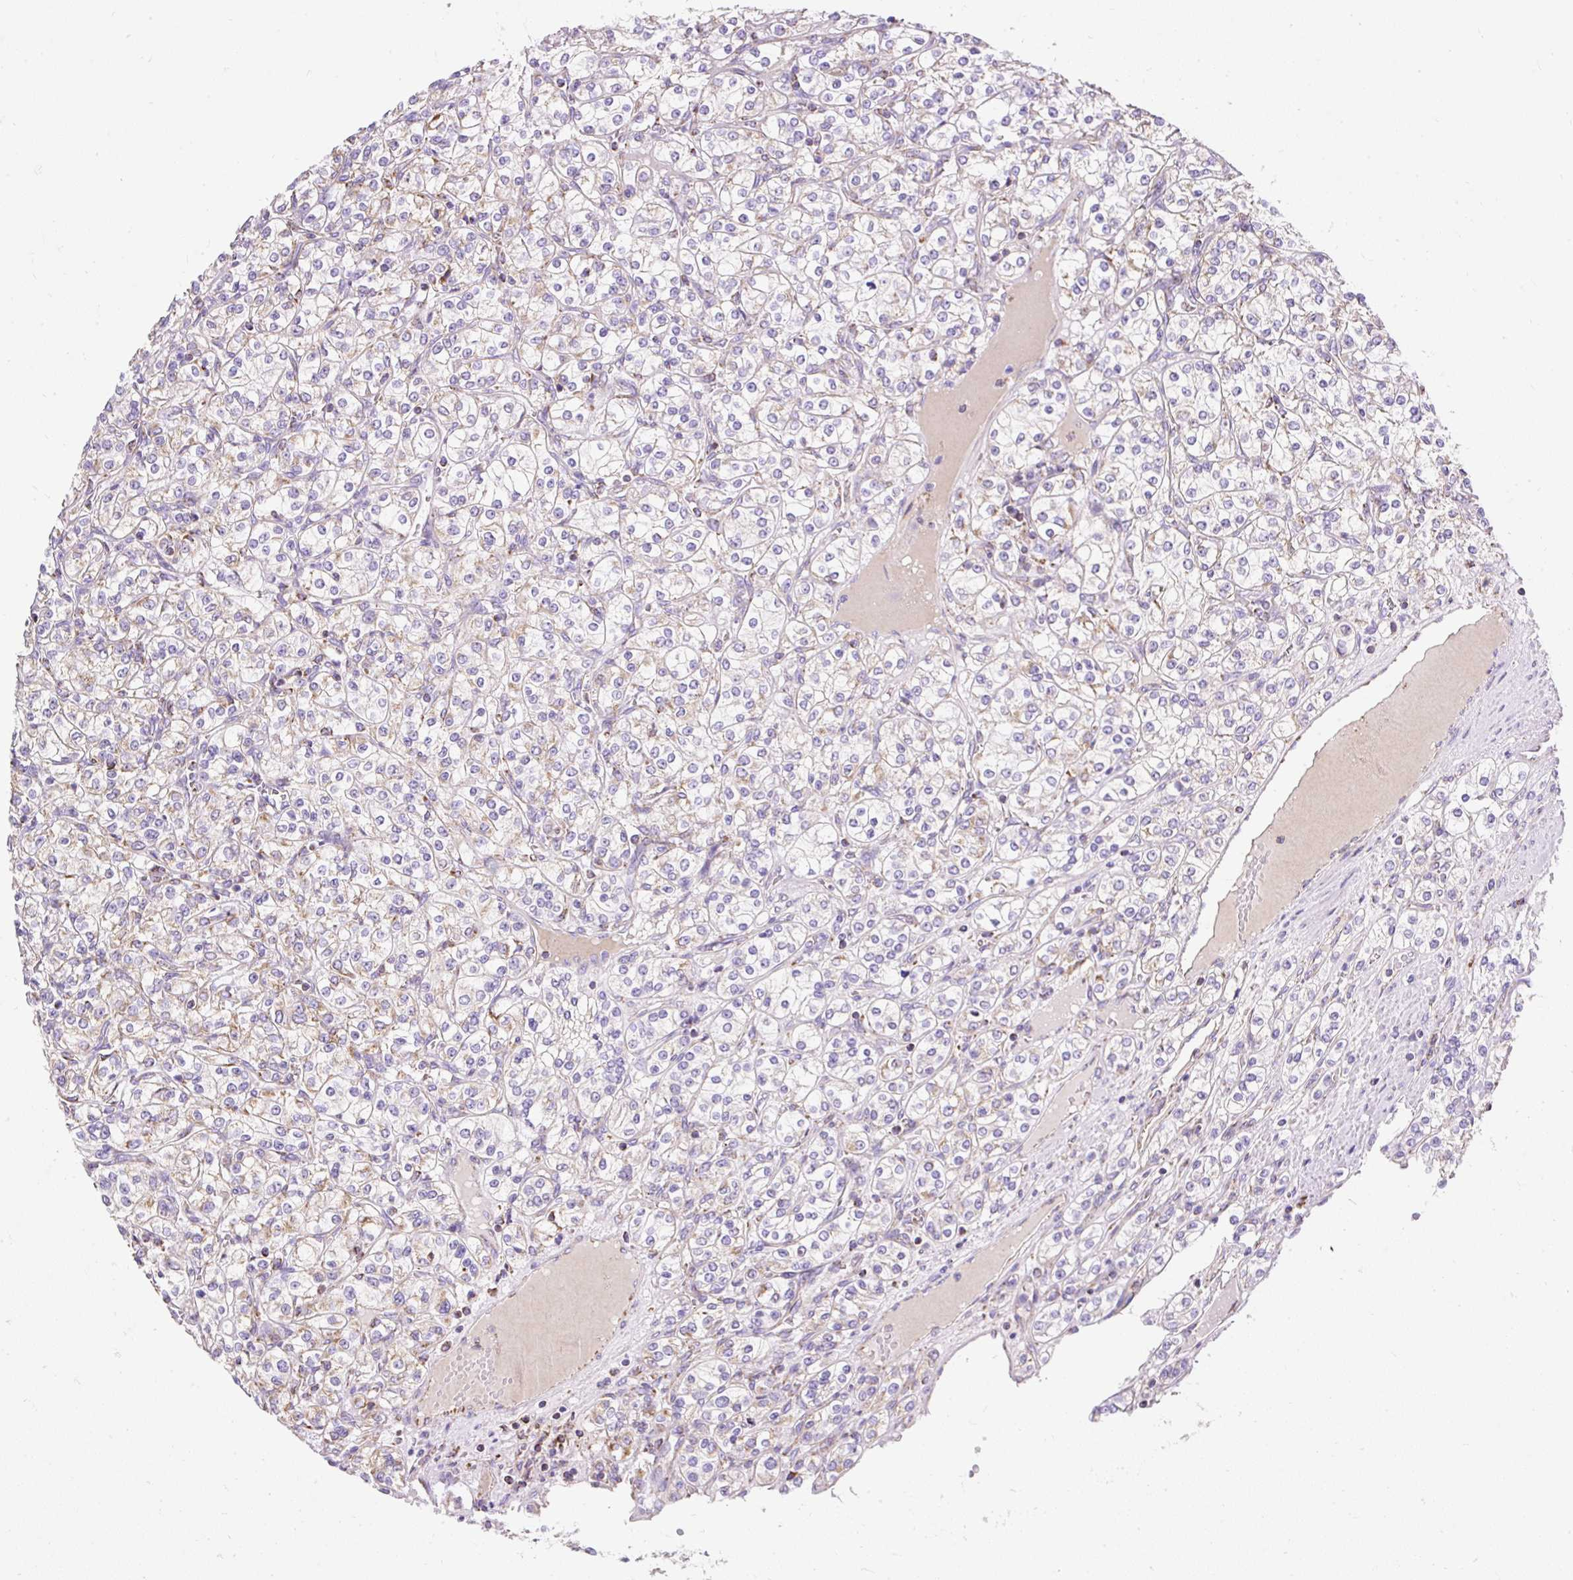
{"staining": {"intensity": "weak", "quantity": "<25%", "location": "cytoplasmic/membranous"}, "tissue": "renal cancer", "cell_type": "Tumor cells", "image_type": "cancer", "snomed": [{"axis": "morphology", "description": "Adenocarcinoma, NOS"}, {"axis": "topography", "description": "Kidney"}], "caption": "The immunohistochemistry (IHC) histopathology image has no significant positivity in tumor cells of renal adenocarcinoma tissue. (DAB (3,3'-diaminobenzidine) immunohistochemistry (IHC) visualized using brightfield microscopy, high magnification).", "gene": "DAAM2", "patient": {"sex": "male", "age": 77}}